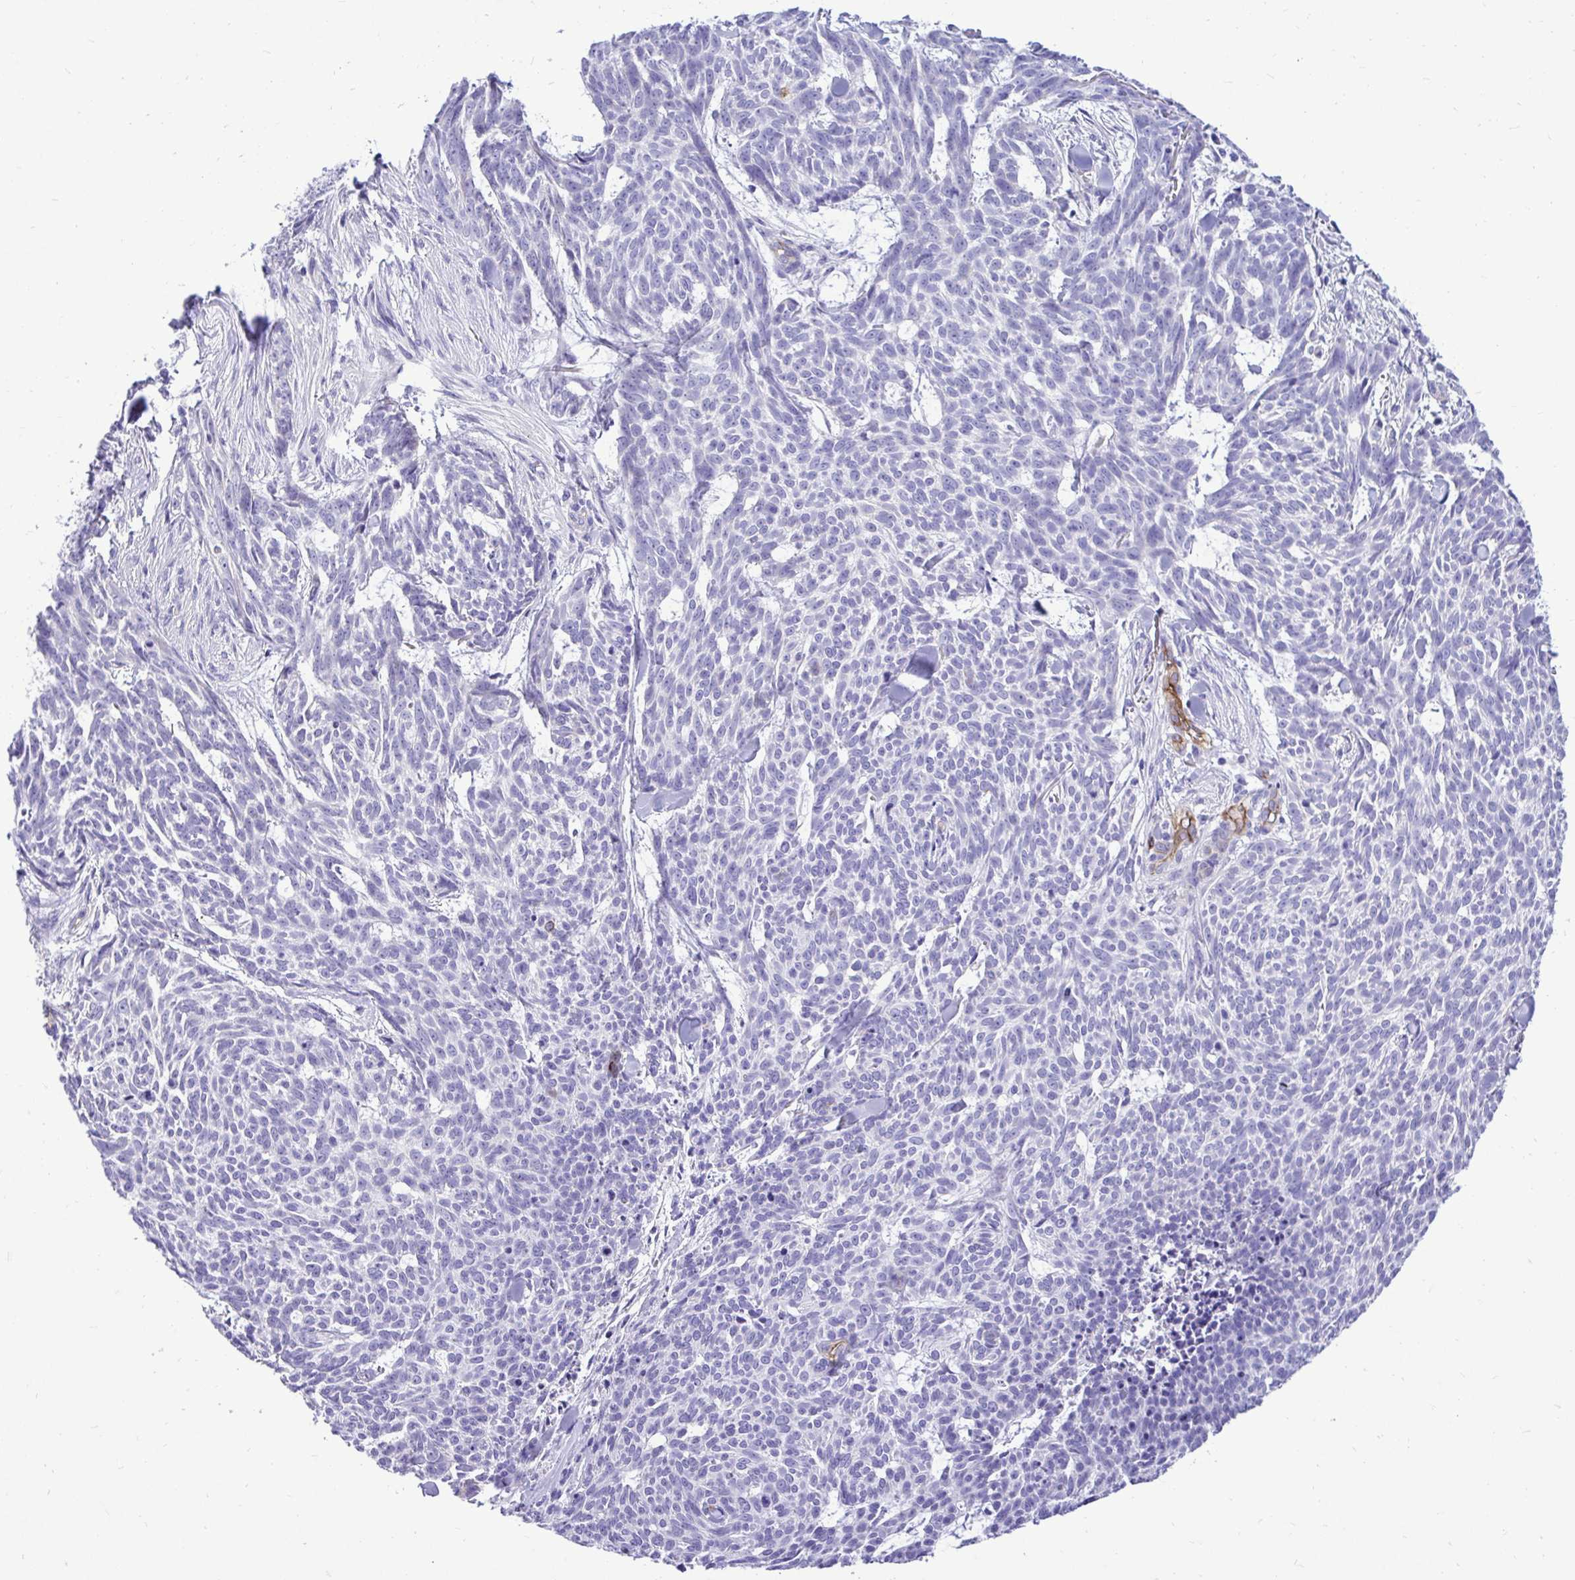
{"staining": {"intensity": "negative", "quantity": "none", "location": "none"}, "tissue": "skin cancer", "cell_type": "Tumor cells", "image_type": "cancer", "snomed": [{"axis": "morphology", "description": "Basal cell carcinoma"}, {"axis": "topography", "description": "Skin"}], "caption": "IHC histopathology image of human skin cancer stained for a protein (brown), which displays no staining in tumor cells. The staining is performed using DAB brown chromogen with nuclei counter-stained in using hematoxylin.", "gene": "ABCG2", "patient": {"sex": "female", "age": 93}}